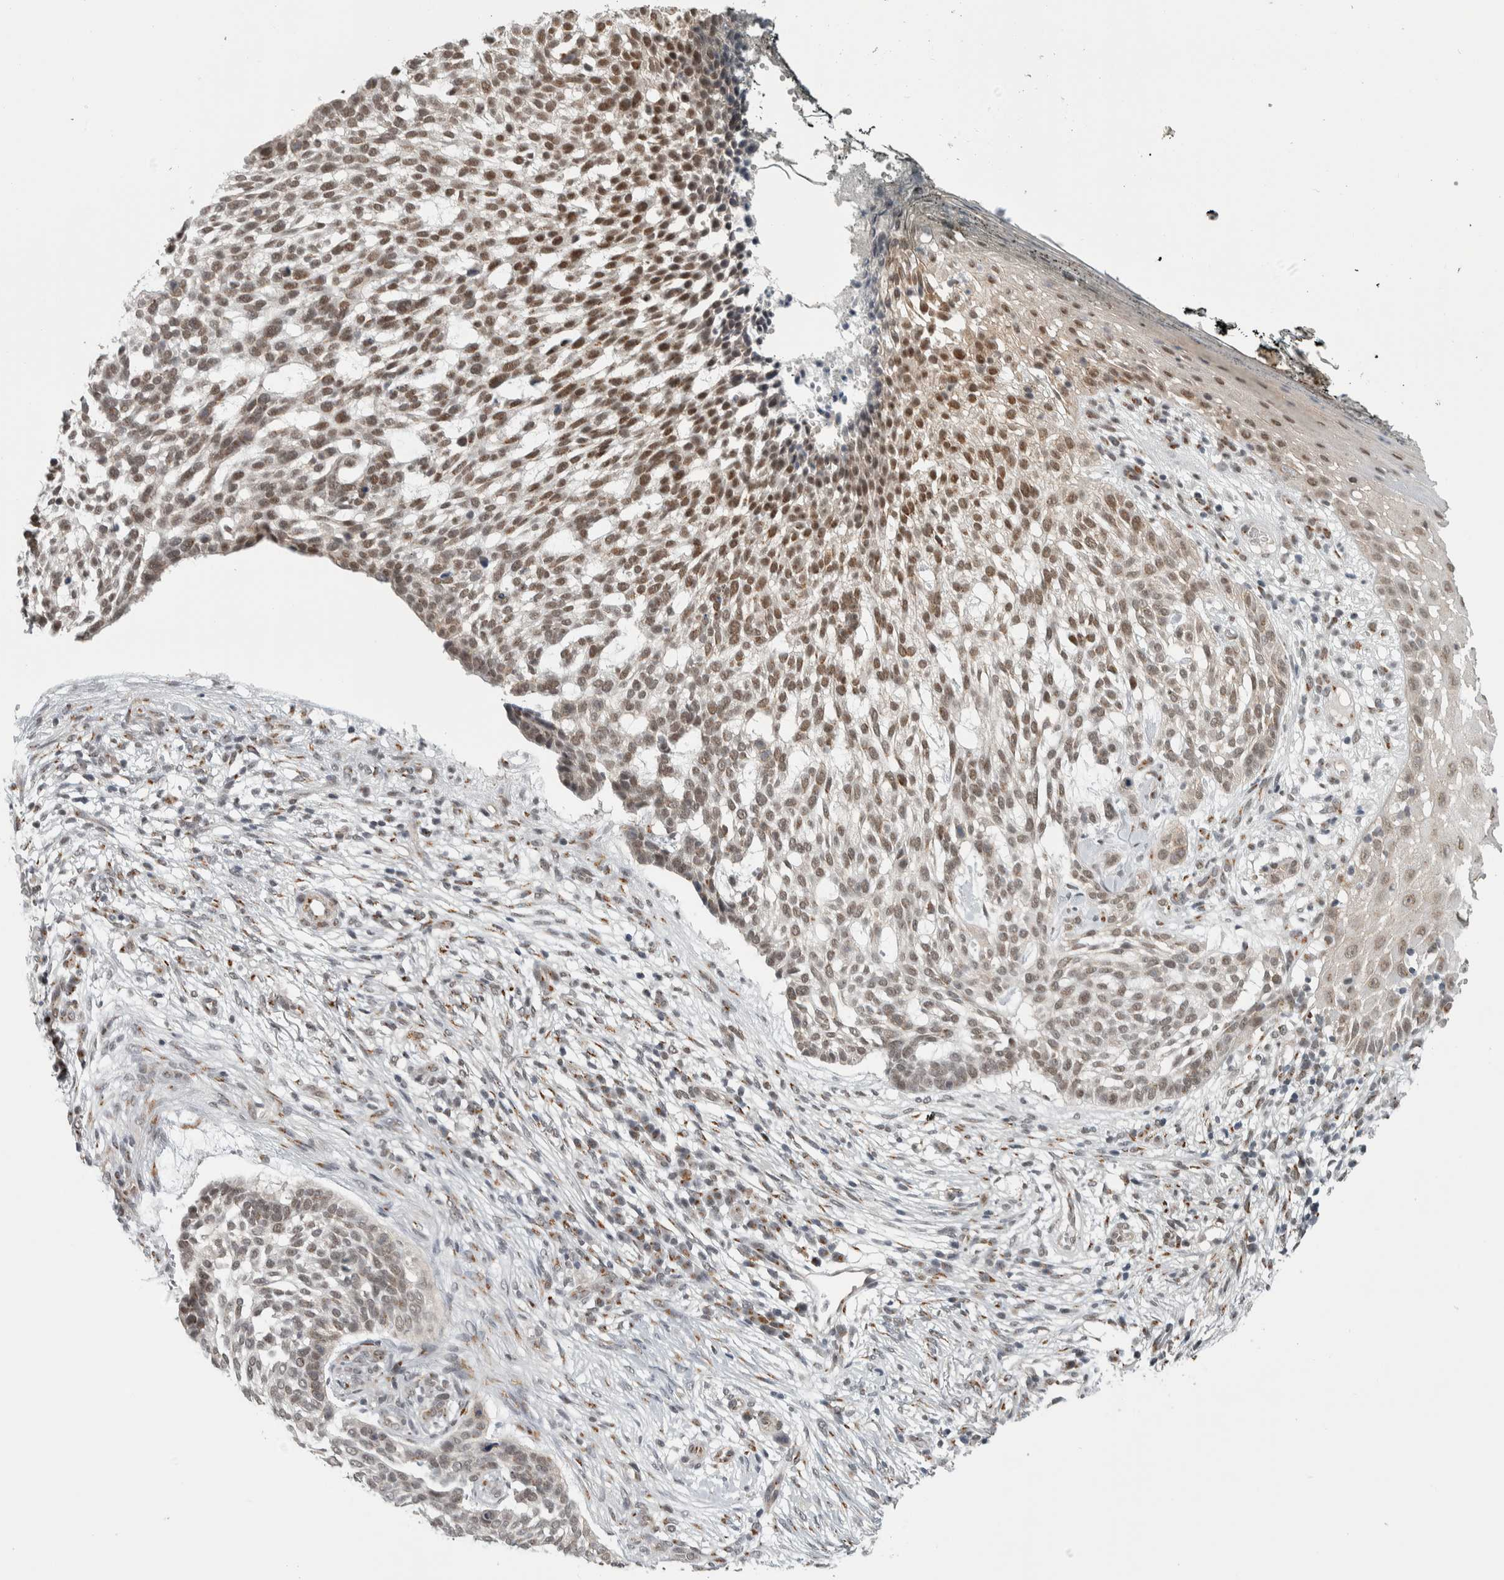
{"staining": {"intensity": "moderate", "quantity": "<25%", "location": "nuclear"}, "tissue": "skin cancer", "cell_type": "Tumor cells", "image_type": "cancer", "snomed": [{"axis": "morphology", "description": "Basal cell carcinoma"}, {"axis": "topography", "description": "Skin"}], "caption": "Skin basal cell carcinoma tissue demonstrates moderate nuclear expression in about <25% of tumor cells, visualized by immunohistochemistry.", "gene": "ZMYND8", "patient": {"sex": "female", "age": 64}}